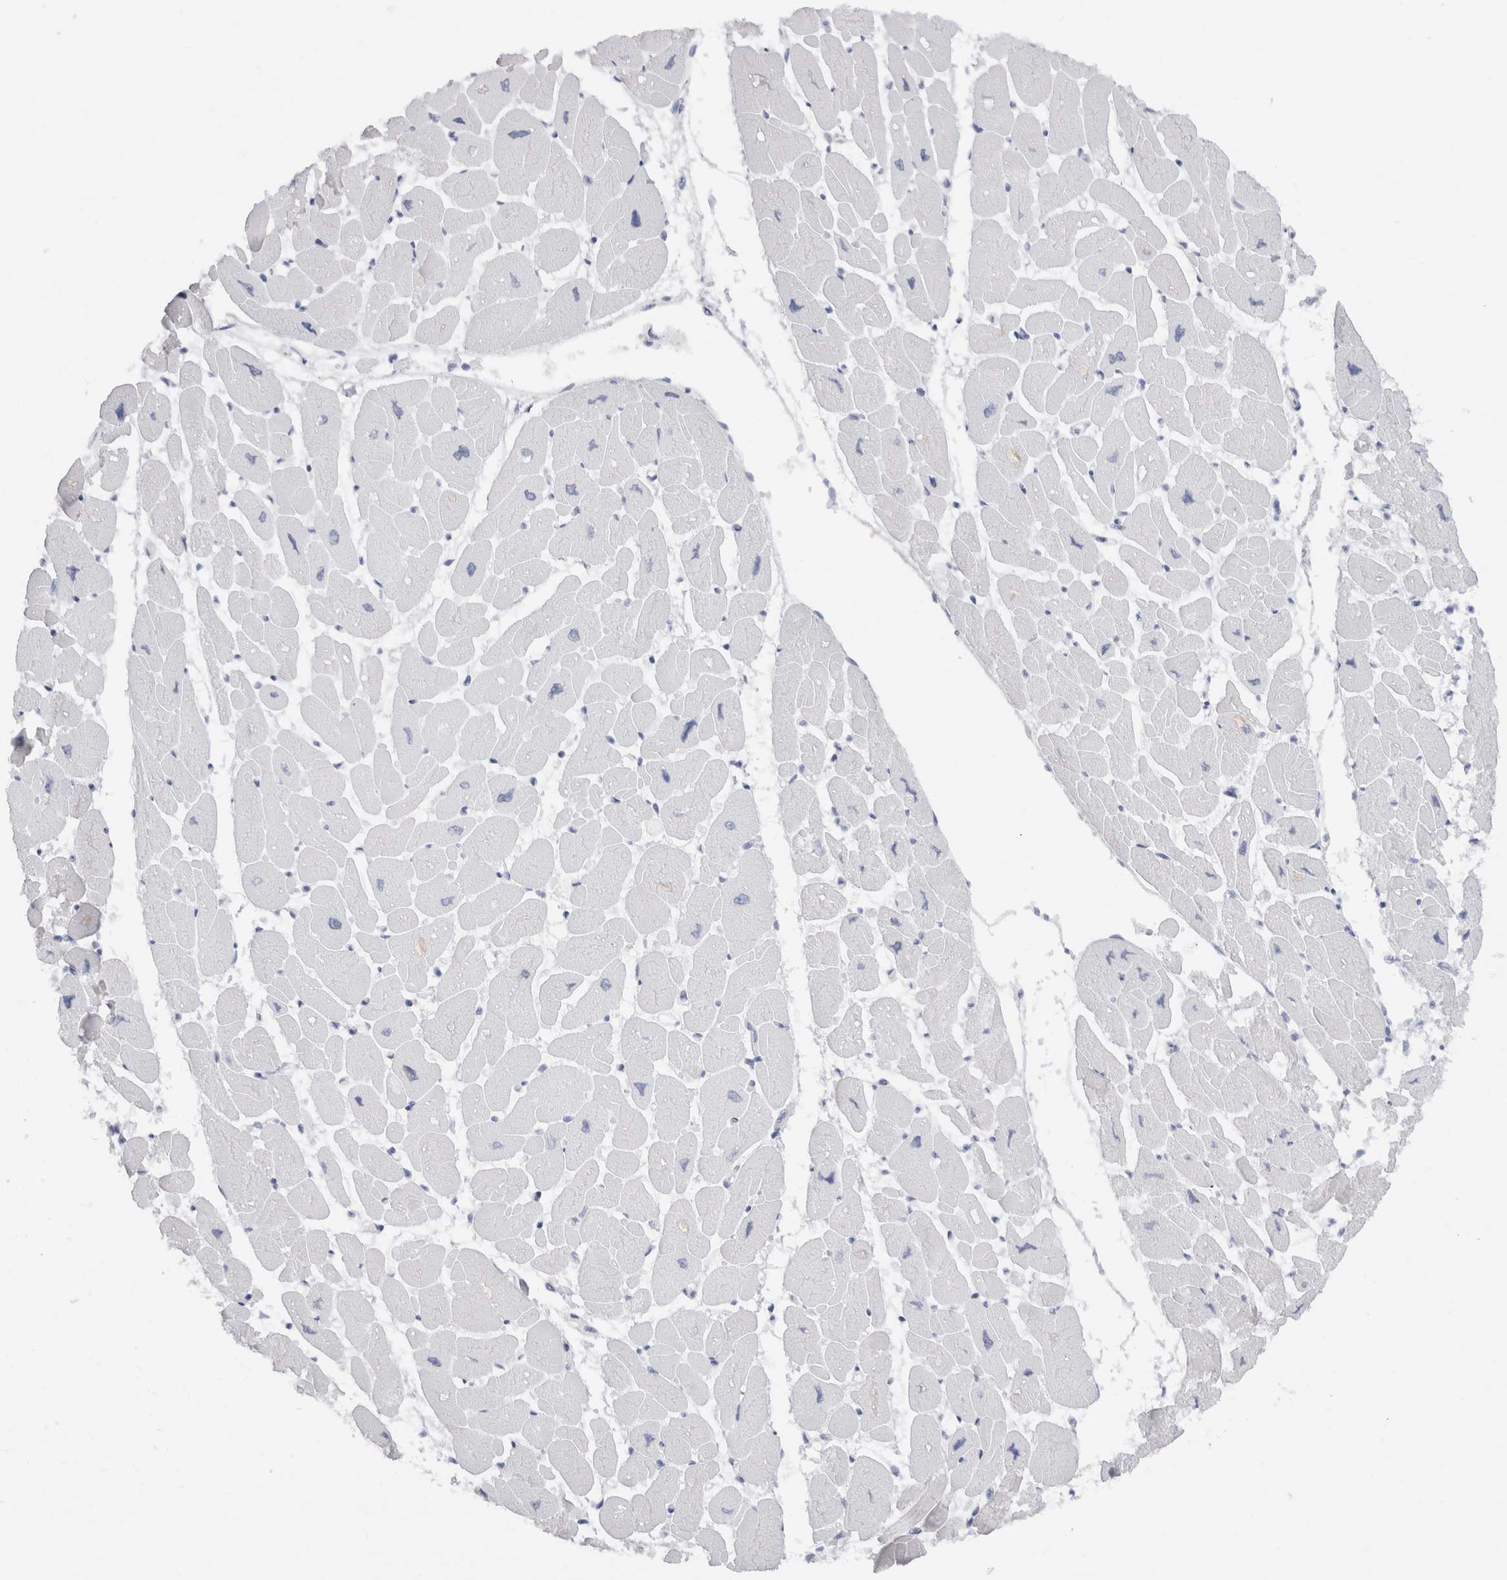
{"staining": {"intensity": "negative", "quantity": "none", "location": "none"}, "tissue": "heart muscle", "cell_type": "Cardiomyocytes", "image_type": "normal", "snomed": [{"axis": "morphology", "description": "Normal tissue, NOS"}, {"axis": "topography", "description": "Heart"}], "caption": "Immunohistochemistry of benign human heart muscle displays no expression in cardiomyocytes.", "gene": "C9orf50", "patient": {"sex": "female", "age": 54}}